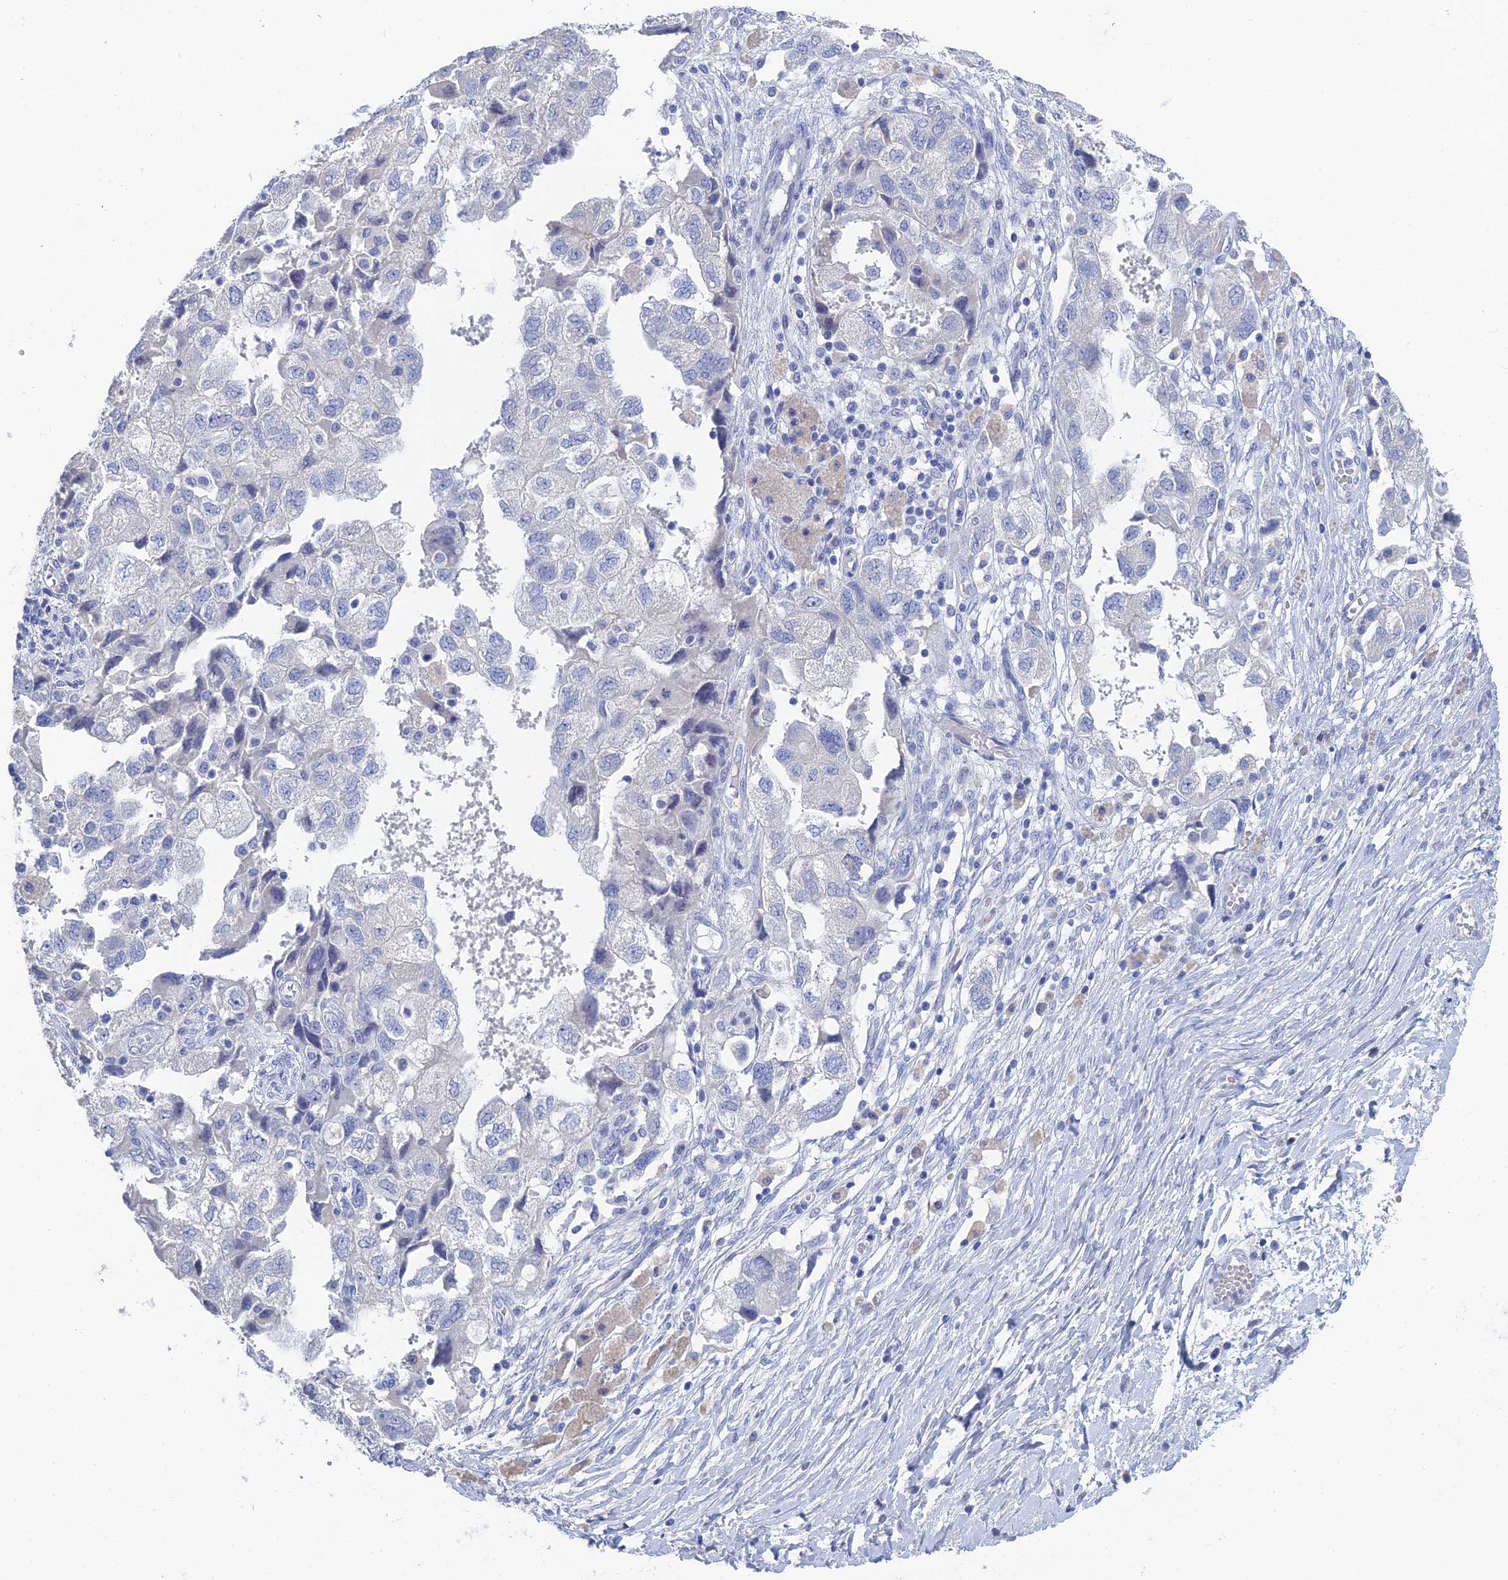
{"staining": {"intensity": "negative", "quantity": "none", "location": "none"}, "tissue": "ovarian cancer", "cell_type": "Tumor cells", "image_type": "cancer", "snomed": [{"axis": "morphology", "description": "Carcinoma, NOS"}, {"axis": "morphology", "description": "Cystadenocarcinoma, serous, NOS"}, {"axis": "topography", "description": "Ovary"}], "caption": "This is an immunohistochemistry (IHC) histopathology image of serous cystadenocarcinoma (ovarian). There is no expression in tumor cells.", "gene": "GFAP", "patient": {"sex": "female", "age": 69}}